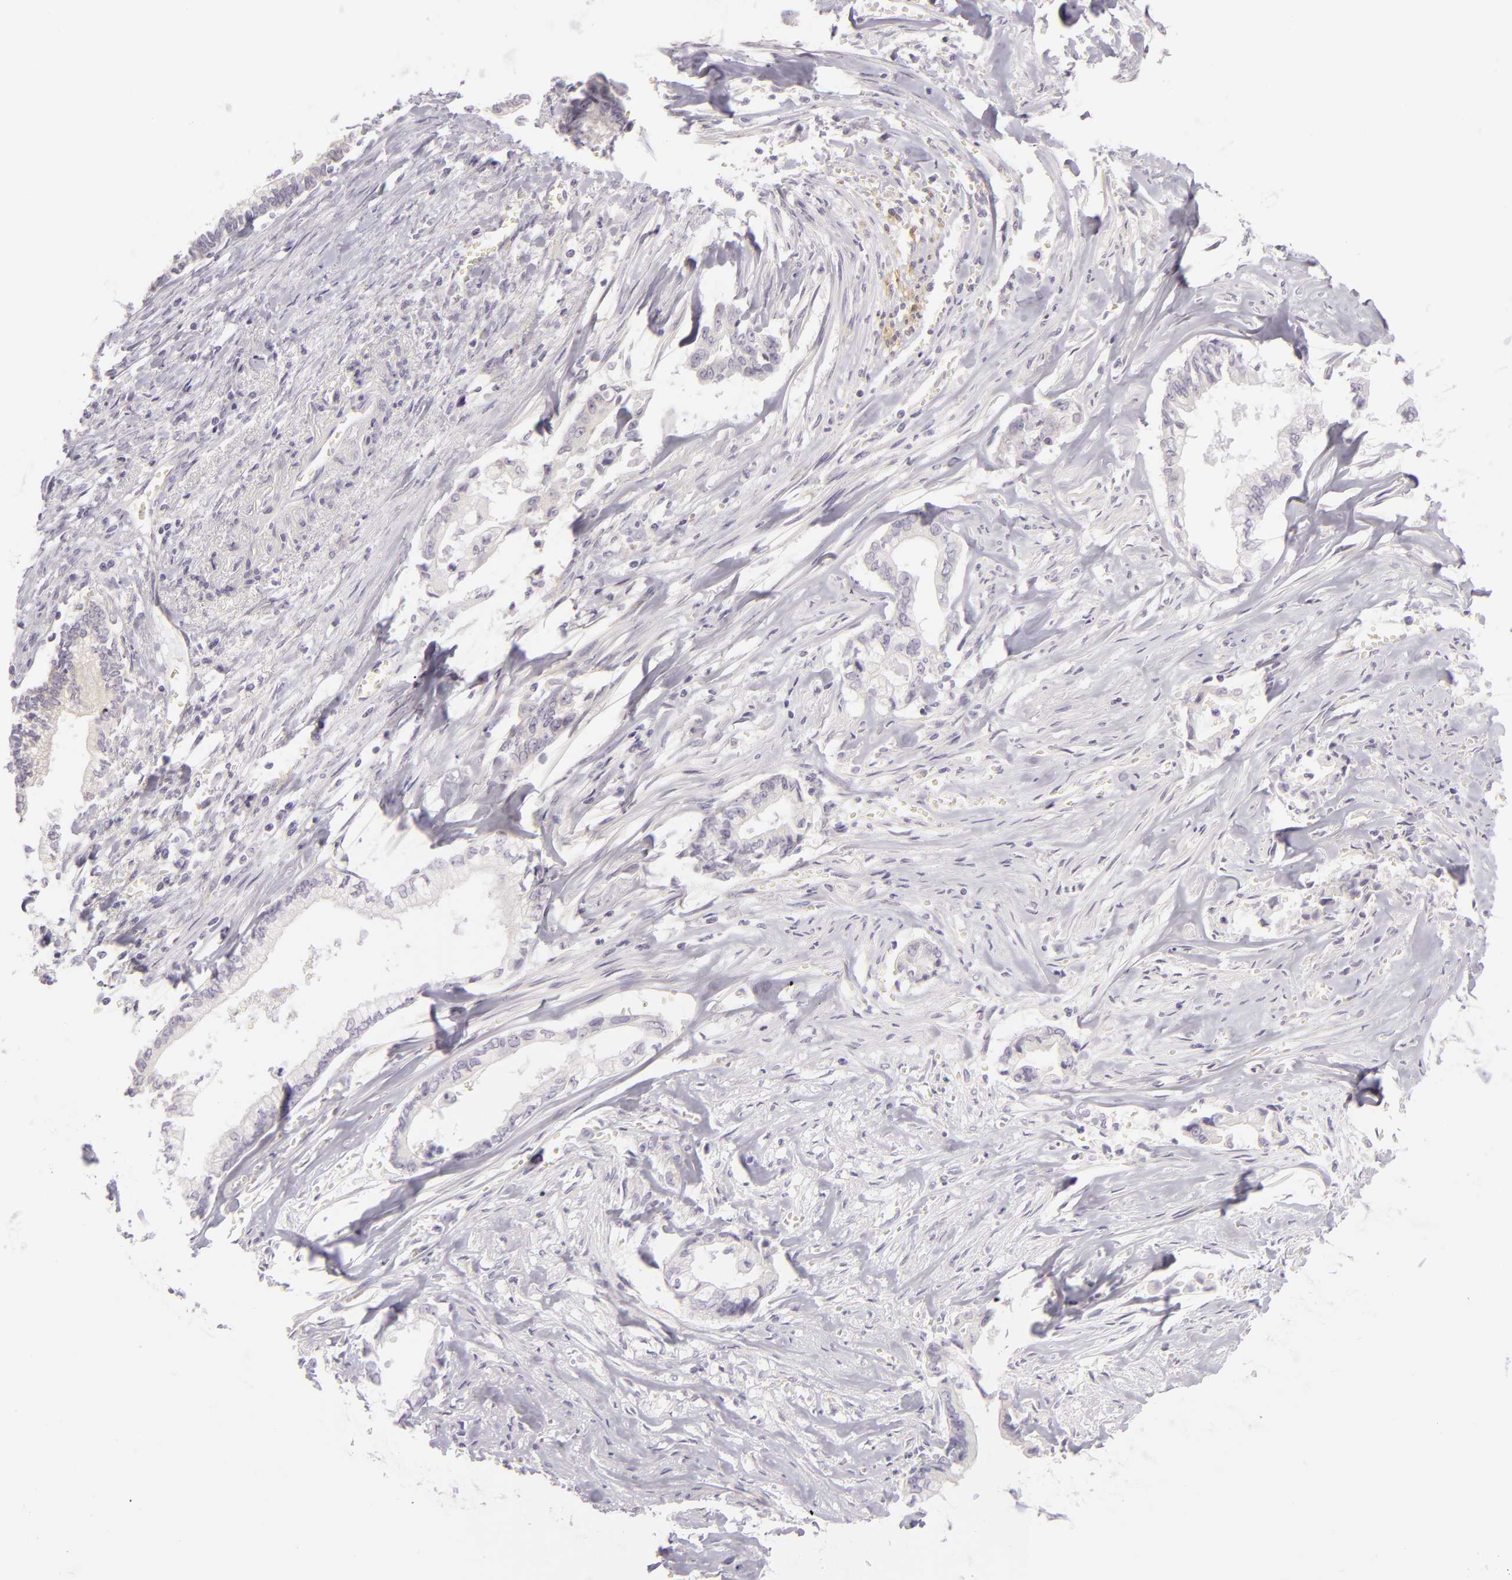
{"staining": {"intensity": "negative", "quantity": "none", "location": "none"}, "tissue": "liver cancer", "cell_type": "Tumor cells", "image_type": "cancer", "snomed": [{"axis": "morphology", "description": "Cholangiocarcinoma"}, {"axis": "topography", "description": "Liver"}], "caption": "This is an immunohistochemistry (IHC) photomicrograph of human liver cancer. There is no positivity in tumor cells.", "gene": "ZC3H7B", "patient": {"sex": "male", "age": 57}}